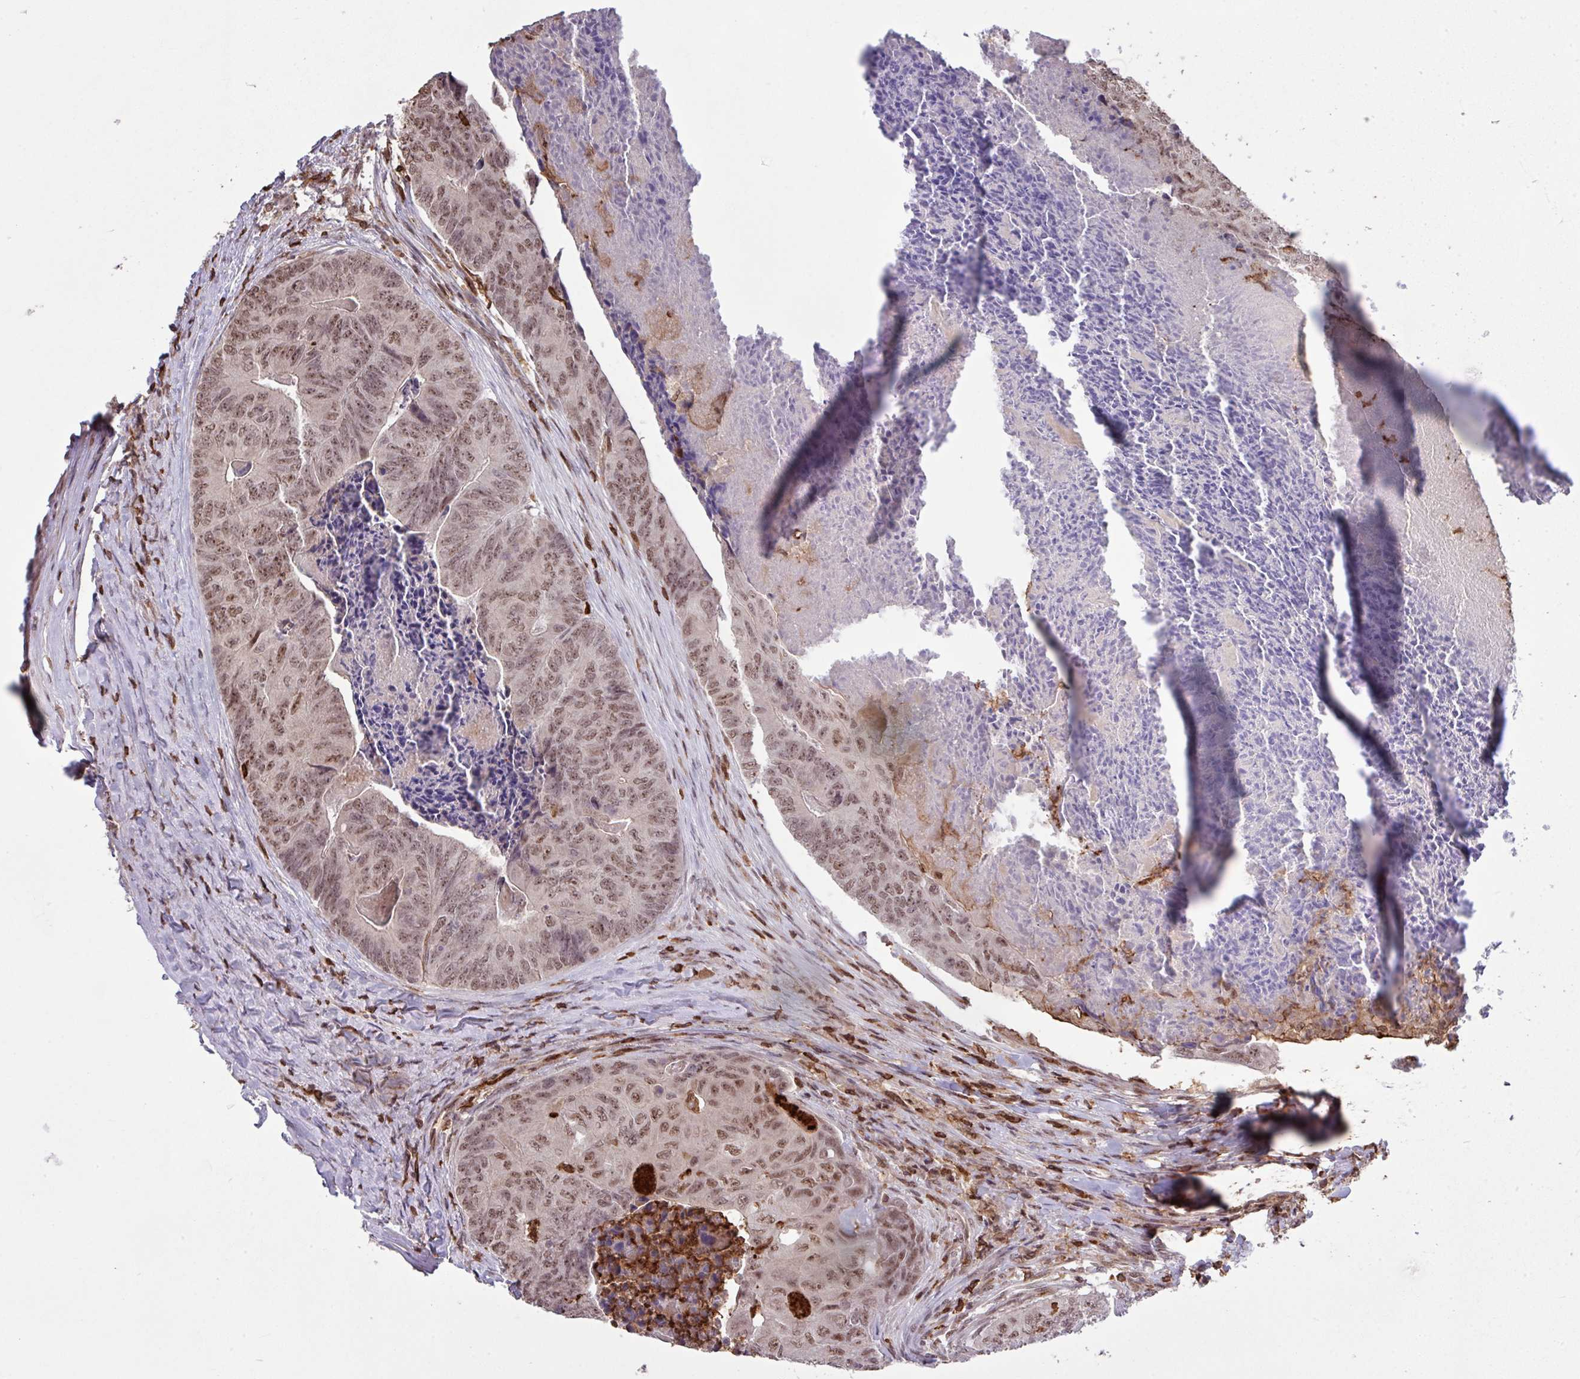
{"staining": {"intensity": "moderate", "quantity": ">75%", "location": "nuclear"}, "tissue": "colorectal cancer", "cell_type": "Tumor cells", "image_type": "cancer", "snomed": [{"axis": "morphology", "description": "Adenocarcinoma, NOS"}, {"axis": "topography", "description": "Colon"}], "caption": "High-magnification brightfield microscopy of colorectal adenocarcinoma stained with DAB (brown) and counterstained with hematoxylin (blue). tumor cells exhibit moderate nuclear positivity is appreciated in approximately>75% of cells.", "gene": "GON7", "patient": {"sex": "female", "age": 67}}